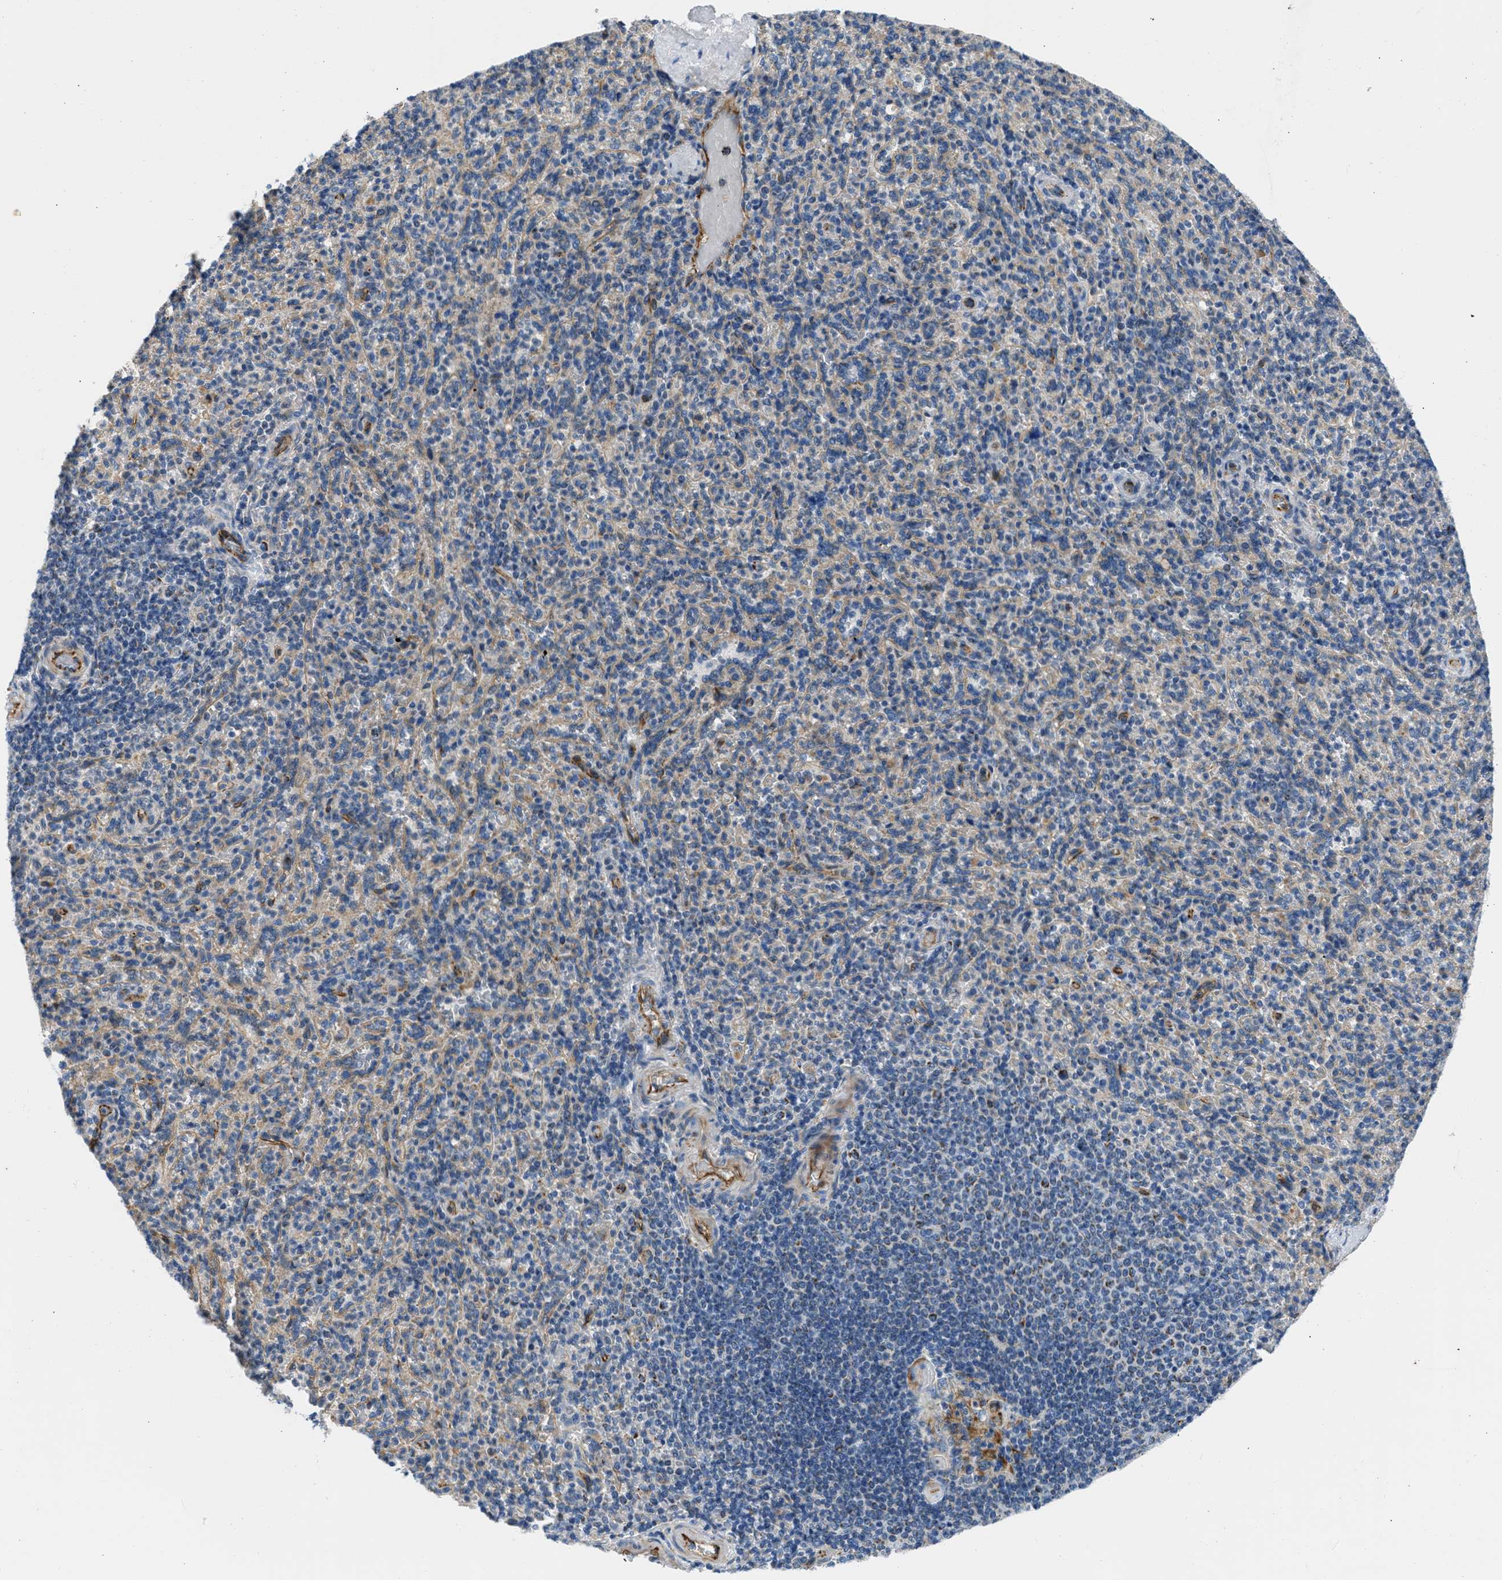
{"staining": {"intensity": "weak", "quantity": "25%-75%", "location": "cytoplasmic/membranous"}, "tissue": "spleen", "cell_type": "Cells in red pulp", "image_type": "normal", "snomed": [{"axis": "morphology", "description": "Normal tissue, NOS"}, {"axis": "topography", "description": "Spleen"}], "caption": "Cells in red pulp show low levels of weak cytoplasmic/membranous expression in about 25%-75% of cells in normal human spleen.", "gene": "ULK4", "patient": {"sex": "male", "age": 36}}